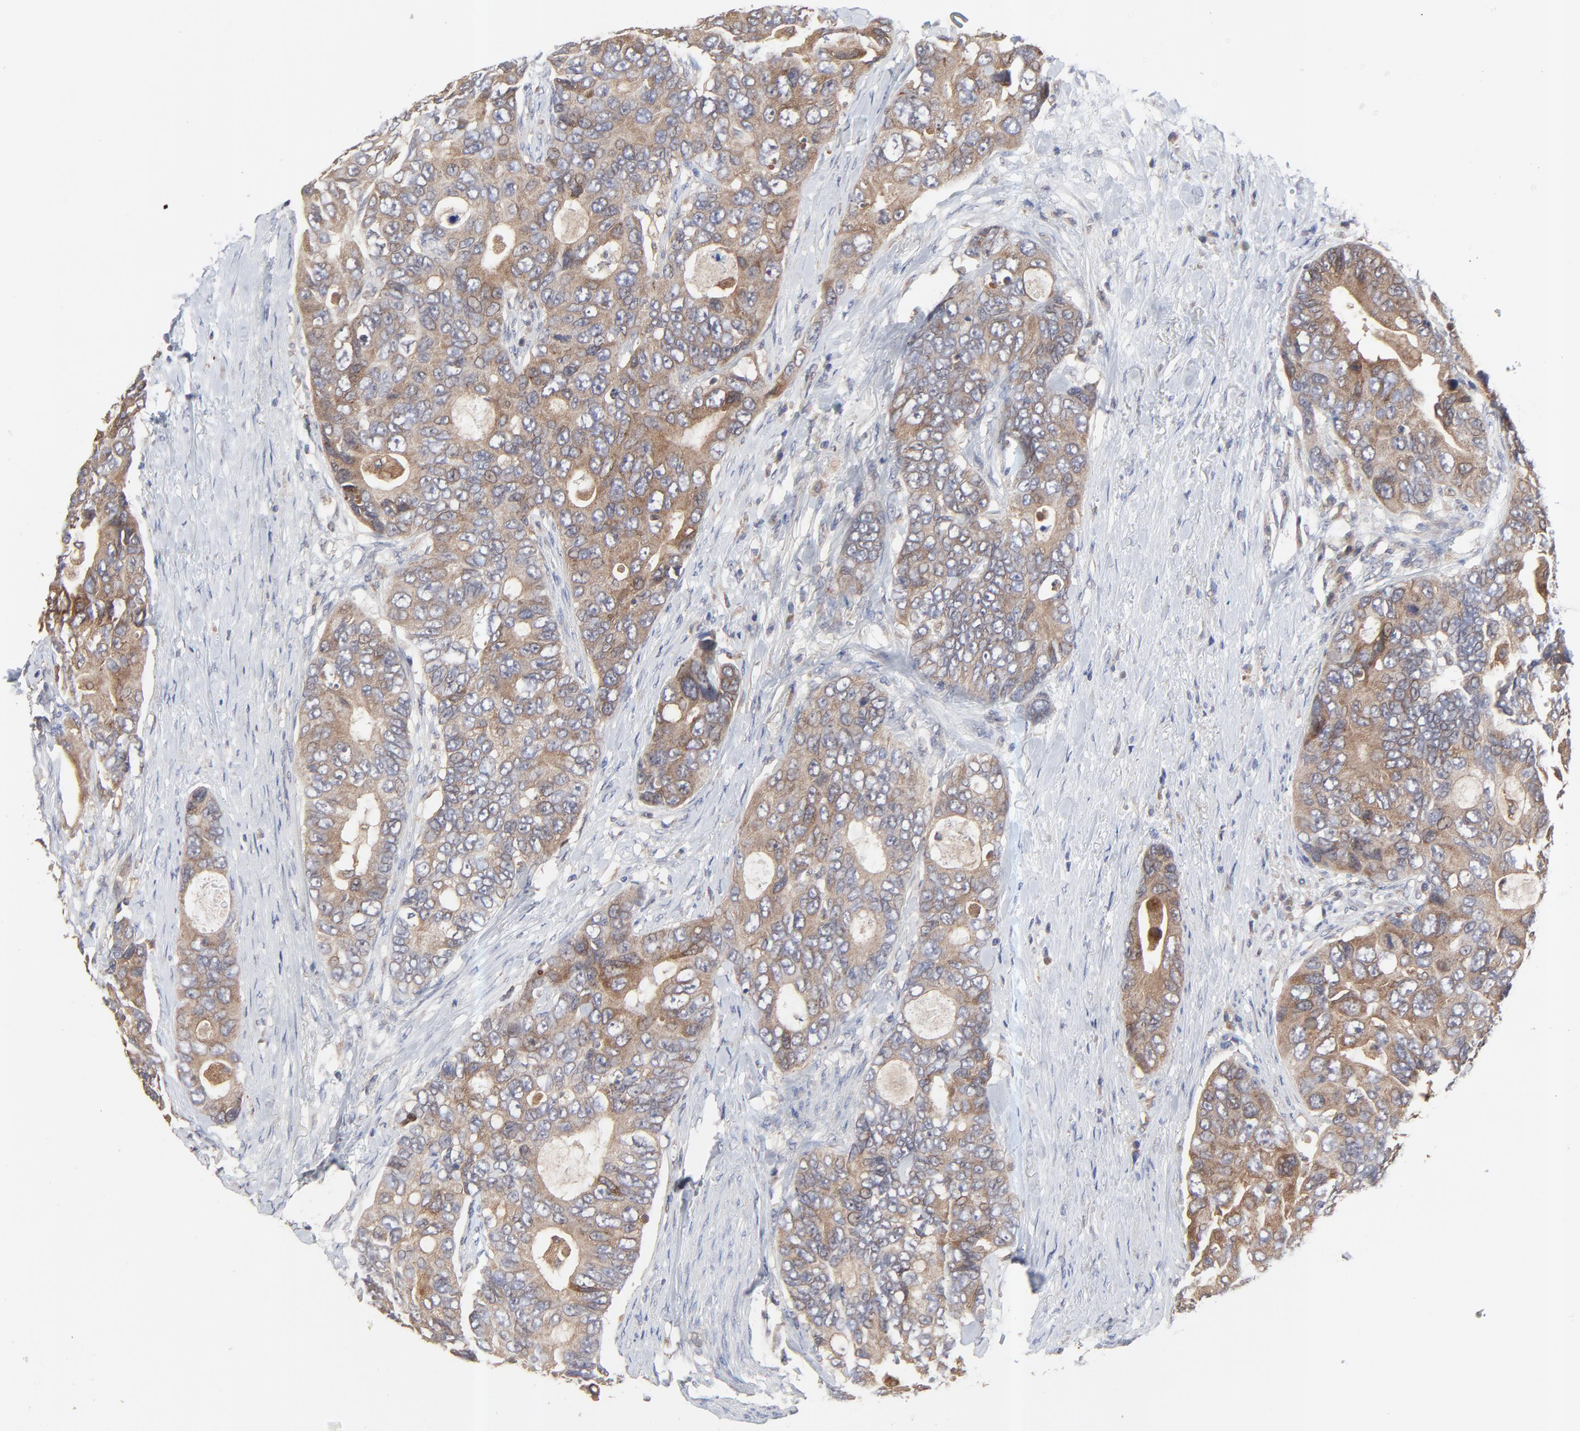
{"staining": {"intensity": "moderate", "quantity": ">75%", "location": "cytoplasmic/membranous"}, "tissue": "colorectal cancer", "cell_type": "Tumor cells", "image_type": "cancer", "snomed": [{"axis": "morphology", "description": "Adenocarcinoma, NOS"}, {"axis": "topography", "description": "Rectum"}], "caption": "This is an image of immunohistochemistry staining of colorectal cancer (adenocarcinoma), which shows moderate positivity in the cytoplasmic/membranous of tumor cells.", "gene": "RAB9A", "patient": {"sex": "female", "age": 67}}